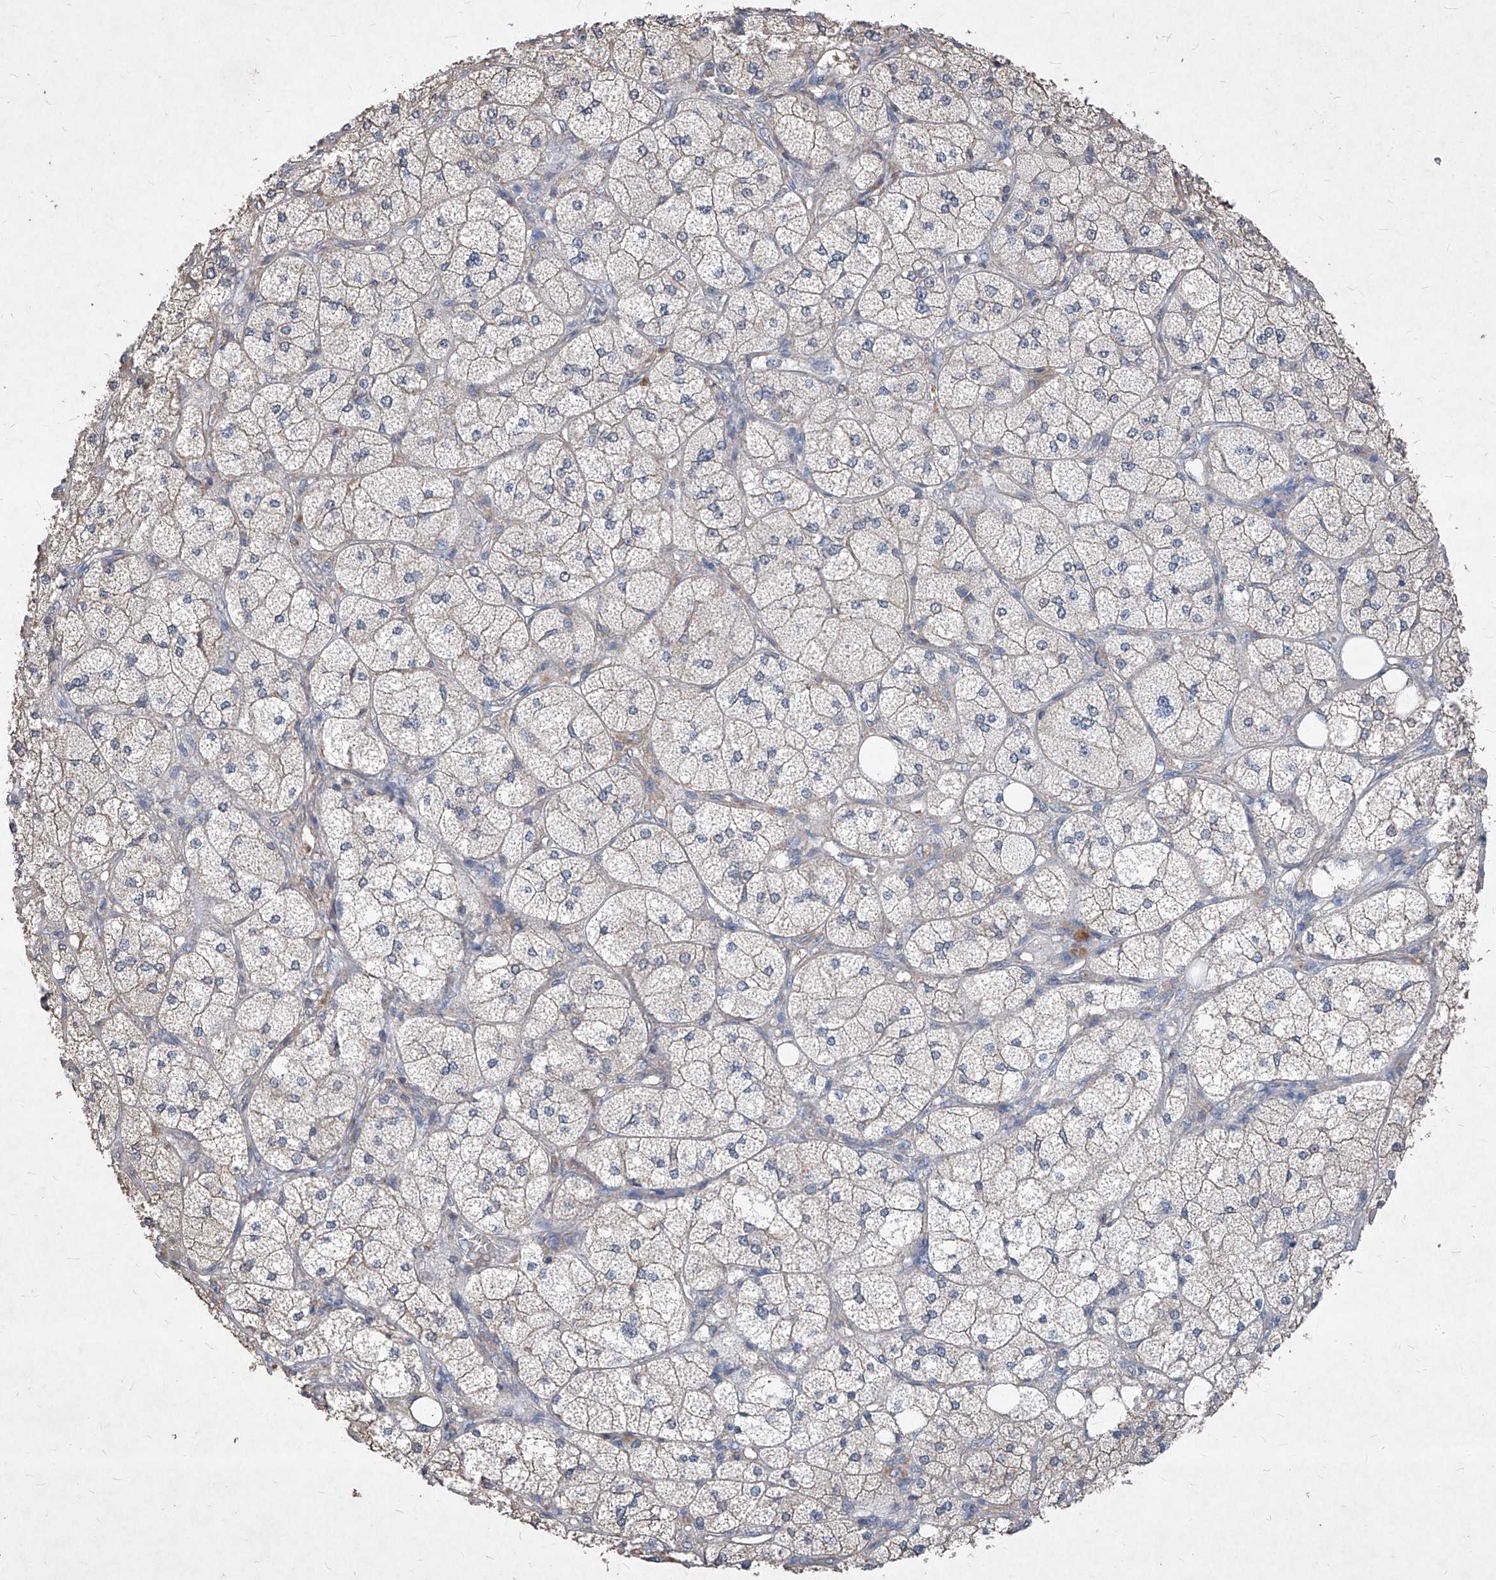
{"staining": {"intensity": "weak", "quantity": "<25%", "location": "cytoplasmic/membranous"}, "tissue": "adrenal gland", "cell_type": "Glandular cells", "image_type": "normal", "snomed": [{"axis": "morphology", "description": "Normal tissue, NOS"}, {"axis": "topography", "description": "Adrenal gland"}], "caption": "This is an IHC histopathology image of unremarkable adrenal gland. There is no staining in glandular cells.", "gene": "SYNGR1", "patient": {"sex": "female", "age": 61}}